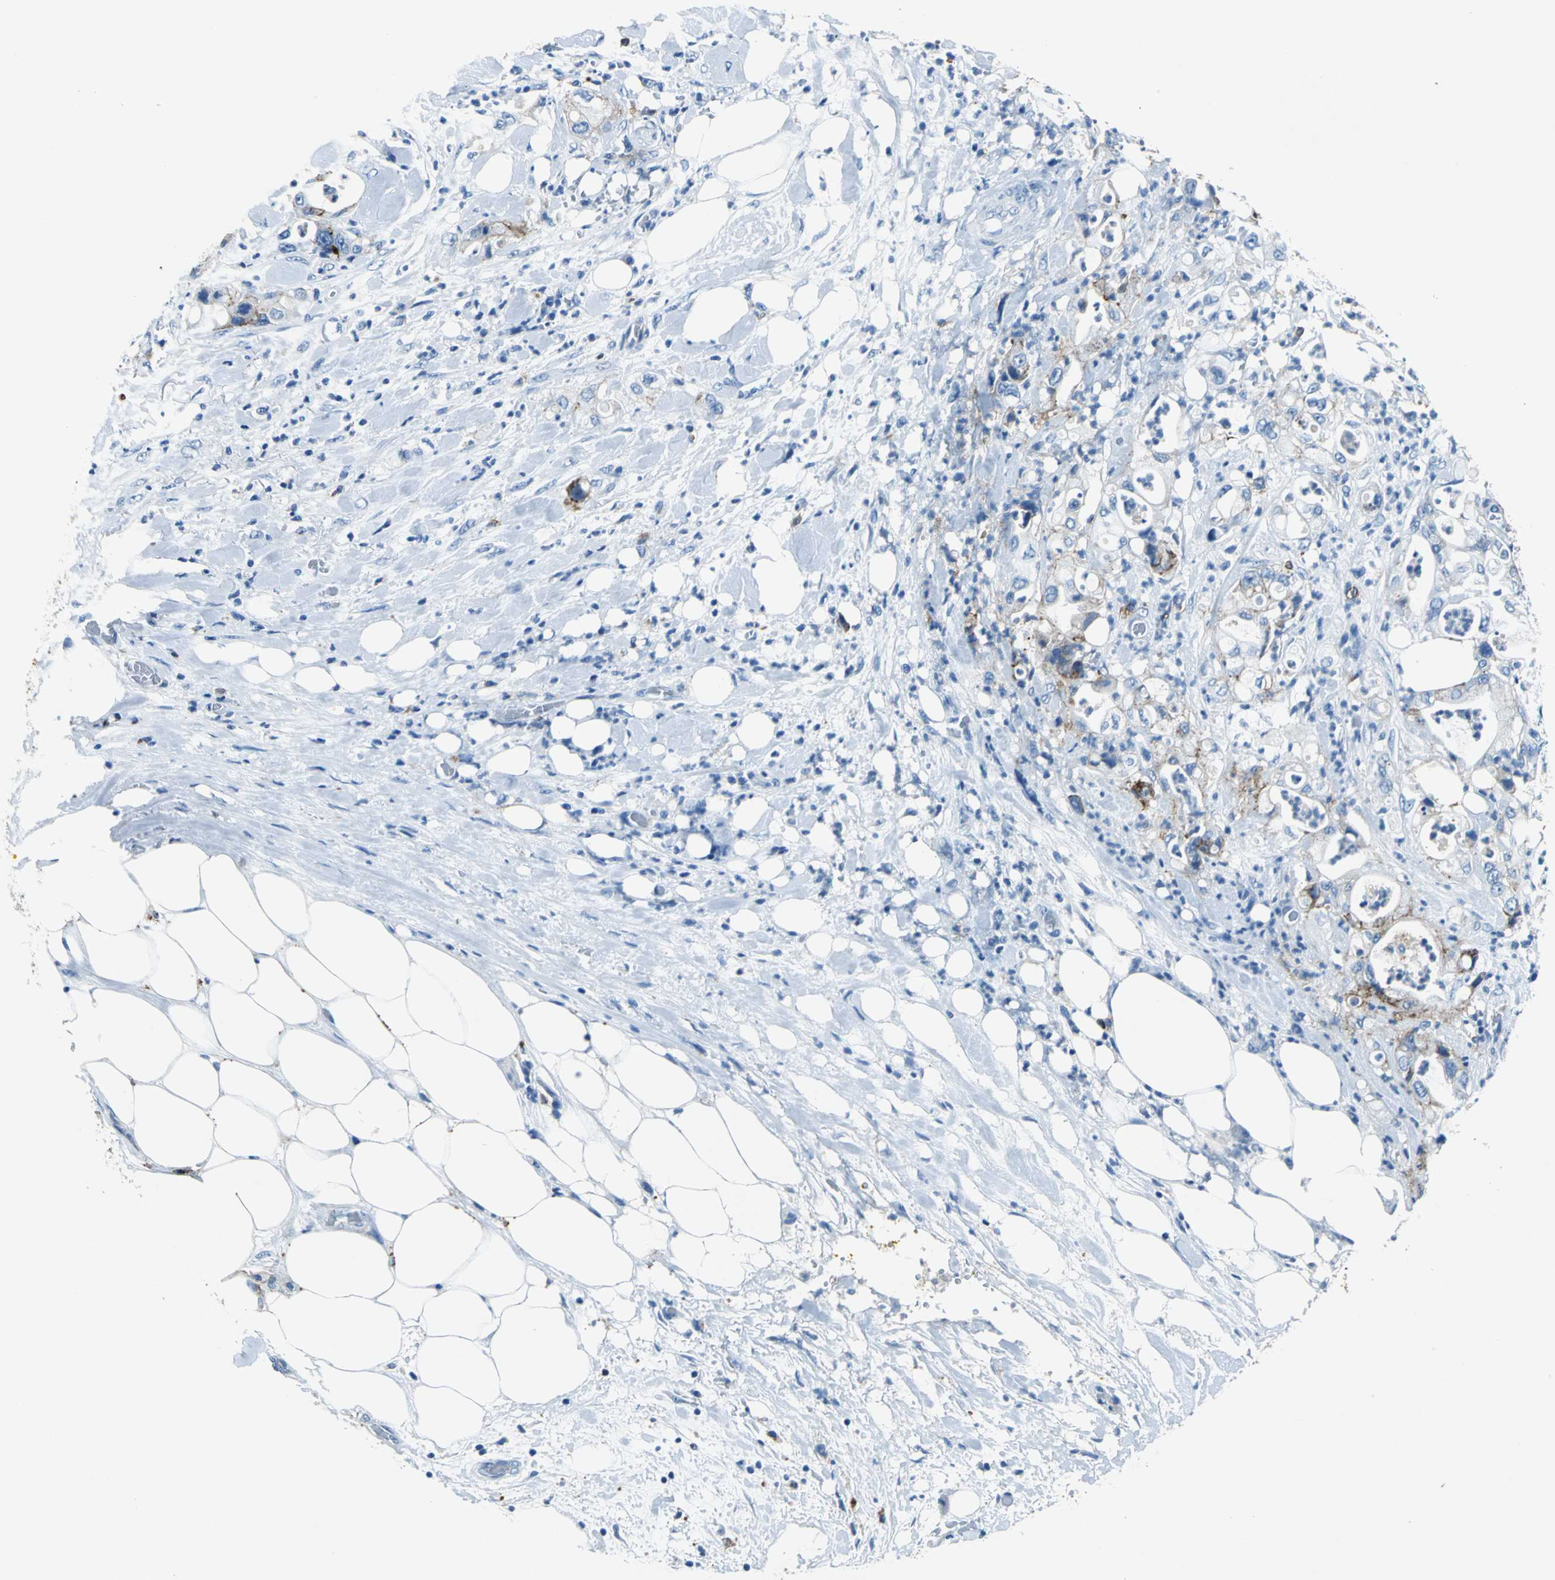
{"staining": {"intensity": "negative", "quantity": "none", "location": "none"}, "tissue": "pancreatic cancer", "cell_type": "Tumor cells", "image_type": "cancer", "snomed": [{"axis": "morphology", "description": "Adenocarcinoma, NOS"}, {"axis": "topography", "description": "Pancreas"}], "caption": "Human pancreatic adenocarcinoma stained for a protein using IHC reveals no positivity in tumor cells.", "gene": "RPS13", "patient": {"sex": "male", "age": 70}}